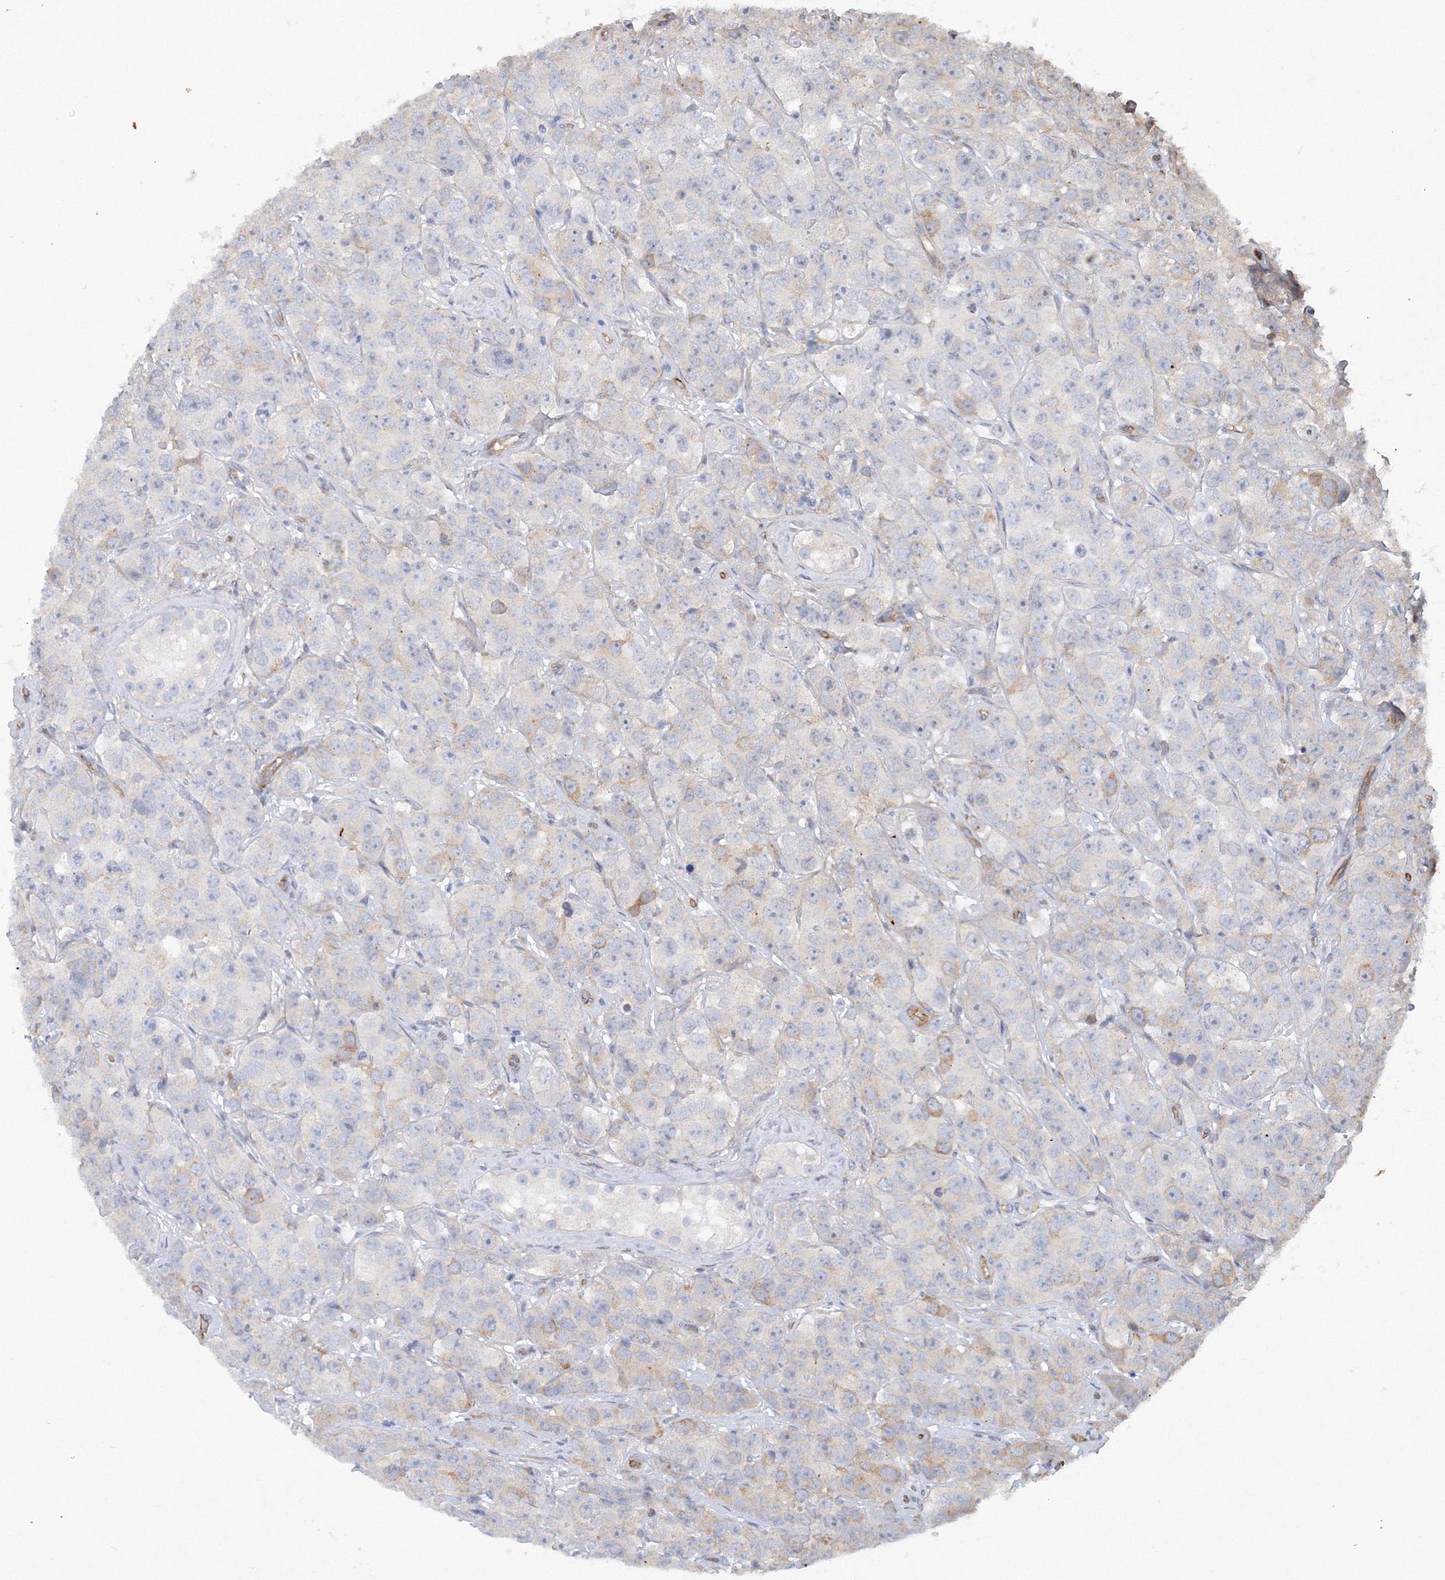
{"staining": {"intensity": "negative", "quantity": "none", "location": "none"}, "tissue": "testis cancer", "cell_type": "Tumor cells", "image_type": "cancer", "snomed": [{"axis": "morphology", "description": "Seminoma, NOS"}, {"axis": "topography", "description": "Testis"}], "caption": "Histopathology image shows no protein positivity in tumor cells of testis cancer tissue.", "gene": "TANC1", "patient": {"sex": "male", "age": 28}}